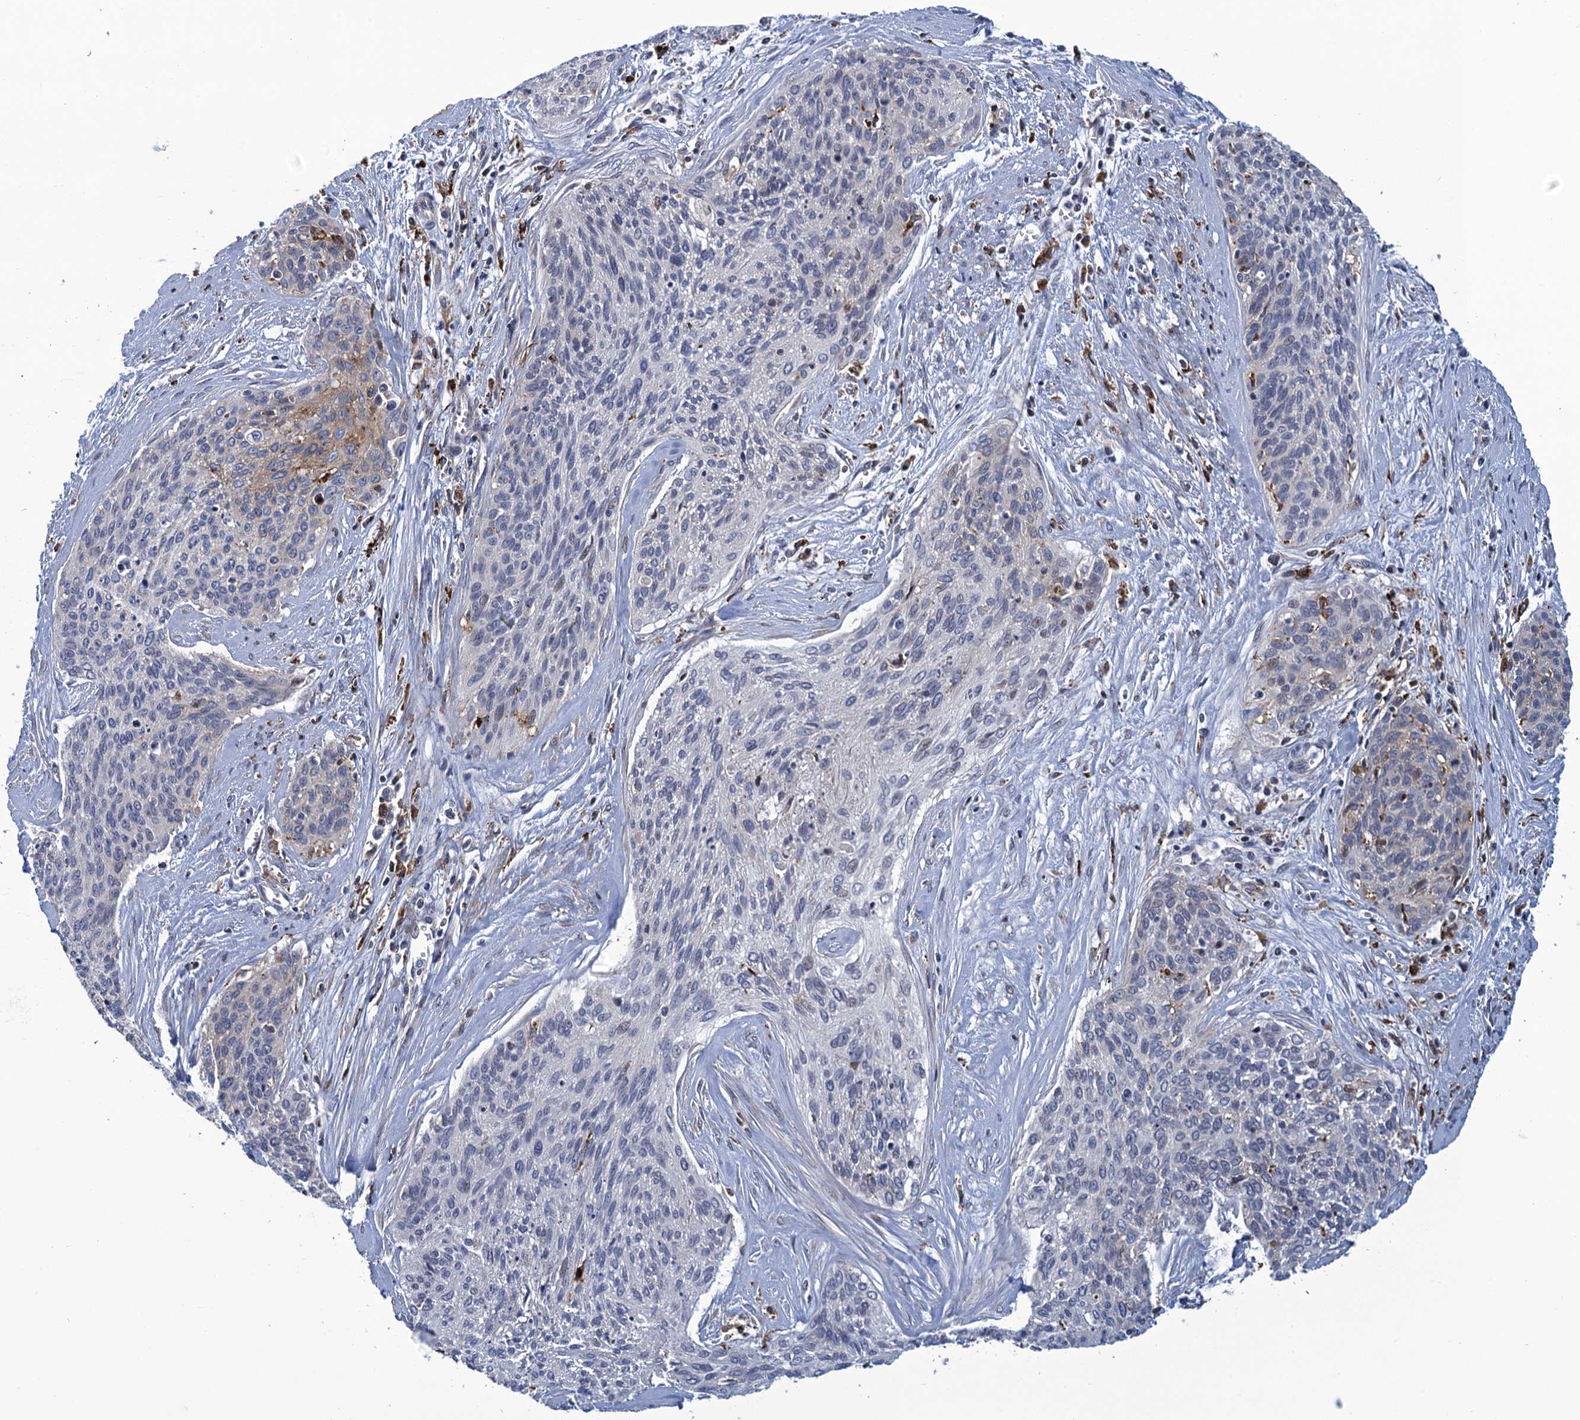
{"staining": {"intensity": "negative", "quantity": "none", "location": "none"}, "tissue": "cervical cancer", "cell_type": "Tumor cells", "image_type": "cancer", "snomed": [{"axis": "morphology", "description": "Squamous cell carcinoma, NOS"}, {"axis": "topography", "description": "Cervix"}], "caption": "DAB immunohistochemical staining of human cervical cancer demonstrates no significant positivity in tumor cells. The staining was performed using DAB to visualize the protein expression in brown, while the nuclei were stained in blue with hematoxylin (Magnification: 20x).", "gene": "DNHD1", "patient": {"sex": "female", "age": 55}}